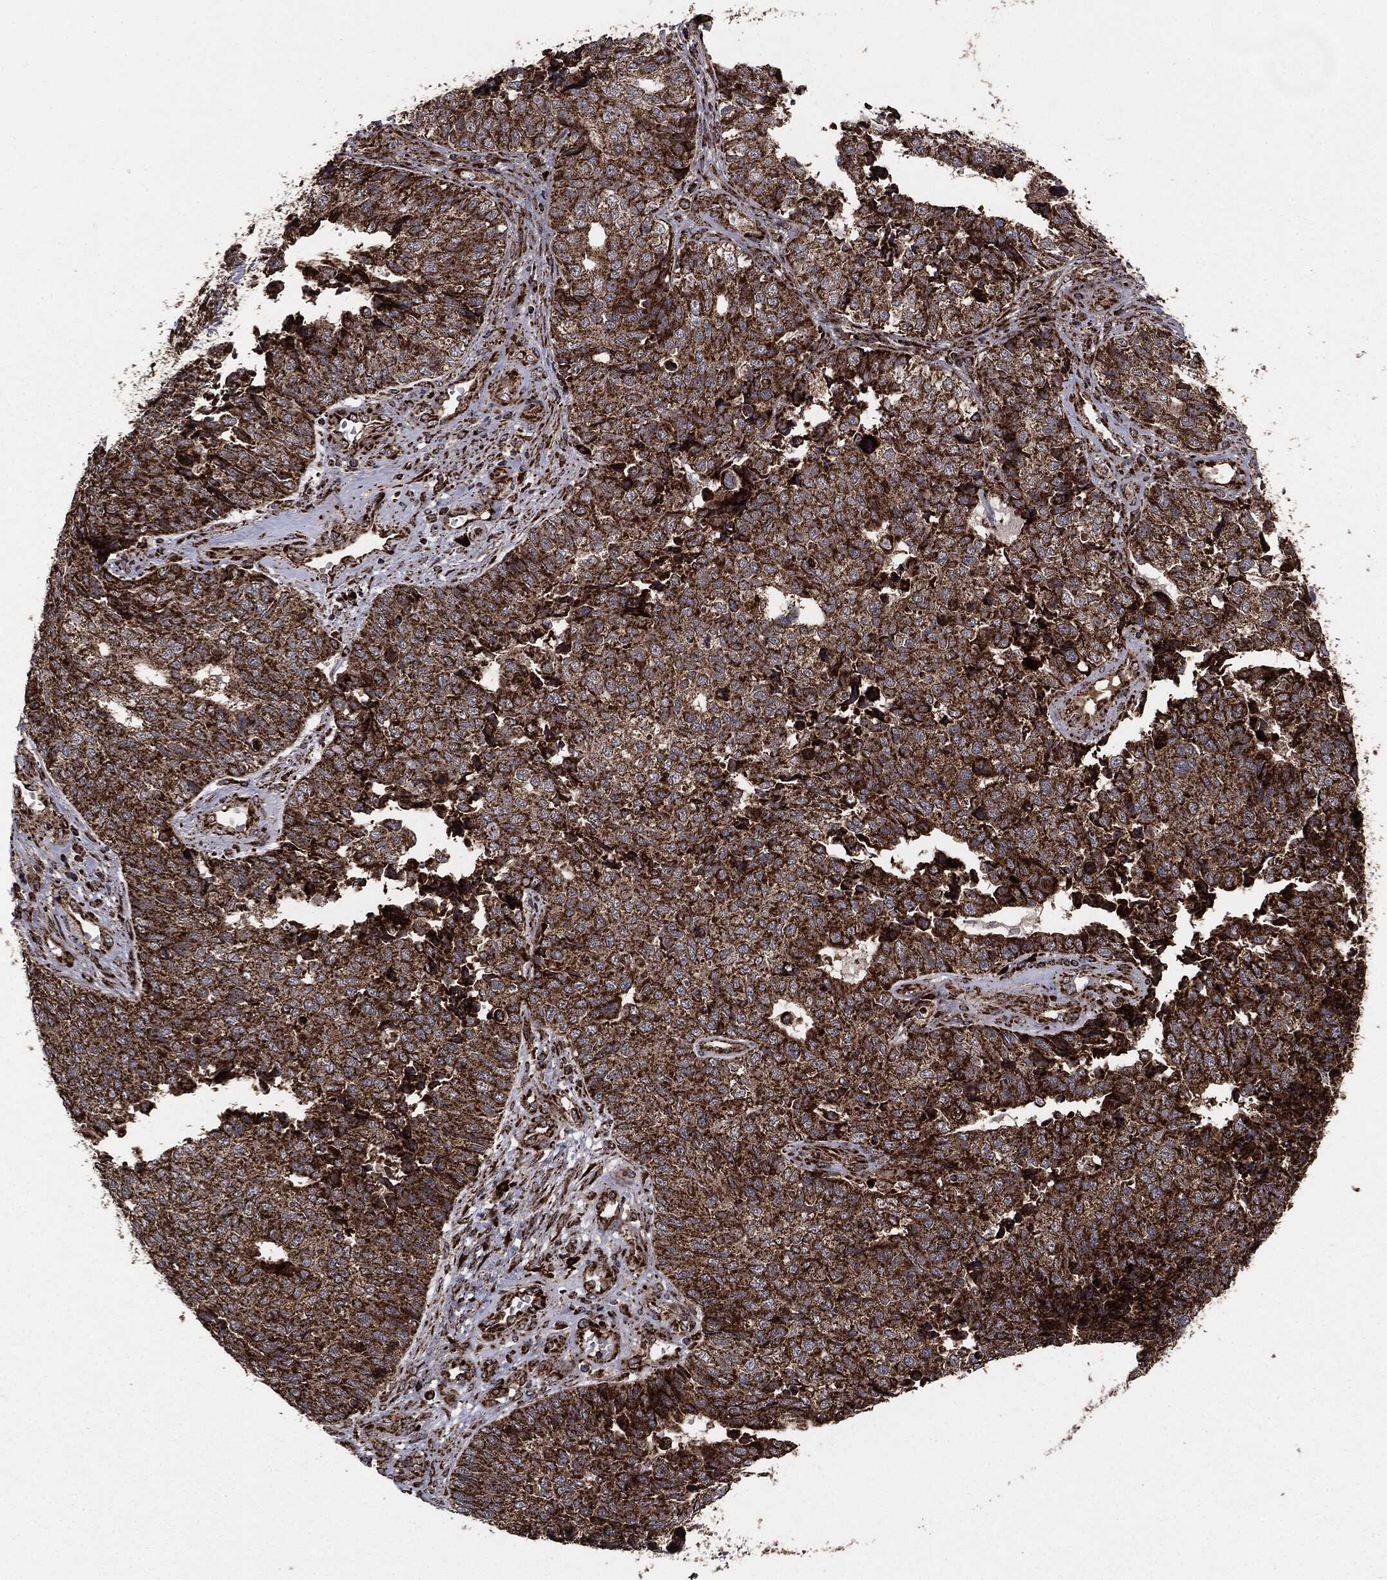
{"staining": {"intensity": "strong", "quantity": ">75%", "location": "cytoplasmic/membranous"}, "tissue": "cervical cancer", "cell_type": "Tumor cells", "image_type": "cancer", "snomed": [{"axis": "morphology", "description": "Squamous cell carcinoma, NOS"}, {"axis": "topography", "description": "Cervix"}], "caption": "Cervical cancer (squamous cell carcinoma) stained for a protein displays strong cytoplasmic/membranous positivity in tumor cells.", "gene": "MAP2K1", "patient": {"sex": "female", "age": 63}}